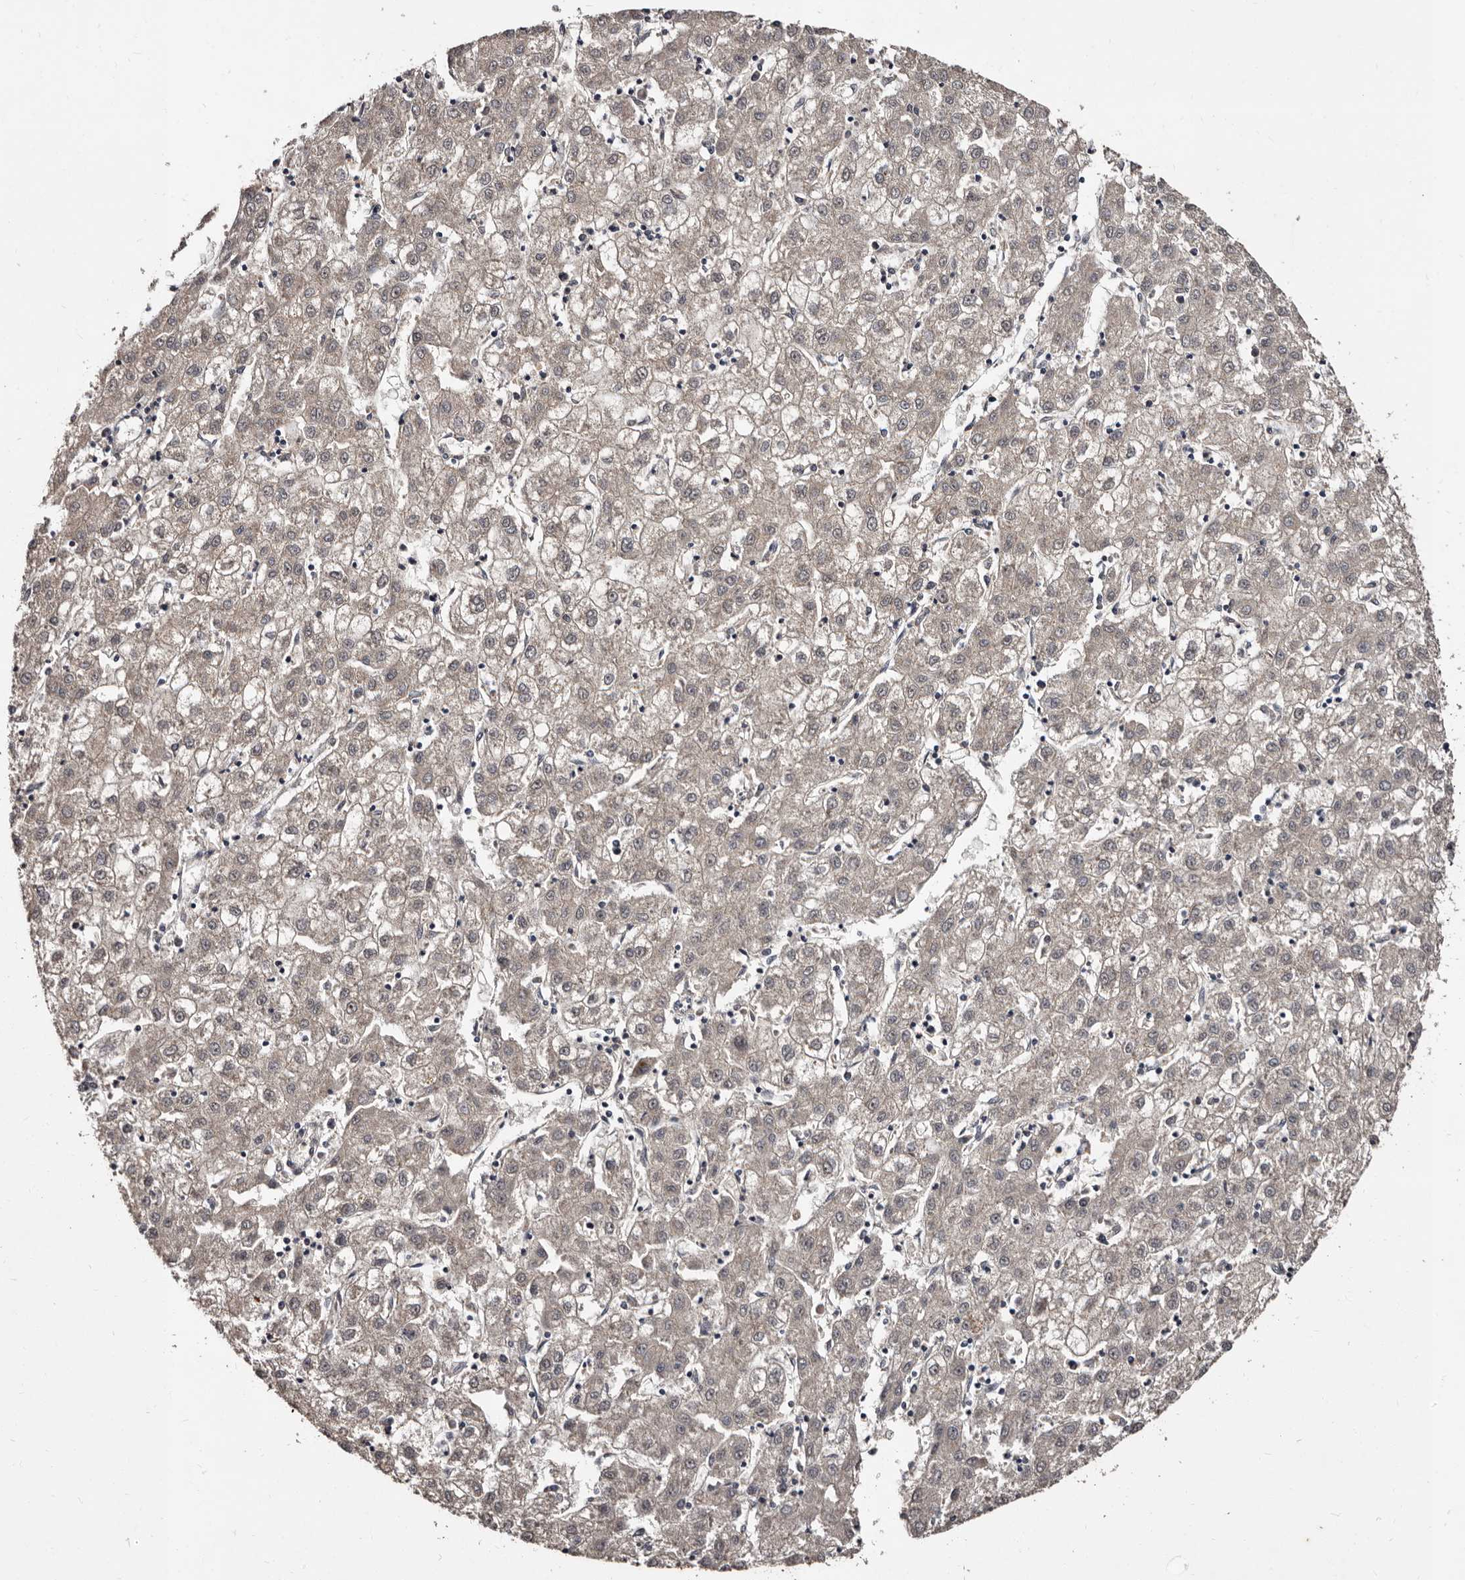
{"staining": {"intensity": "negative", "quantity": "none", "location": "none"}, "tissue": "liver cancer", "cell_type": "Tumor cells", "image_type": "cancer", "snomed": [{"axis": "morphology", "description": "Carcinoma, Hepatocellular, NOS"}, {"axis": "topography", "description": "Liver"}], "caption": "The photomicrograph demonstrates no staining of tumor cells in liver cancer. The staining was performed using DAB to visualize the protein expression in brown, while the nuclei were stained in blue with hematoxylin (Magnification: 20x).", "gene": "MKRN3", "patient": {"sex": "male", "age": 72}}